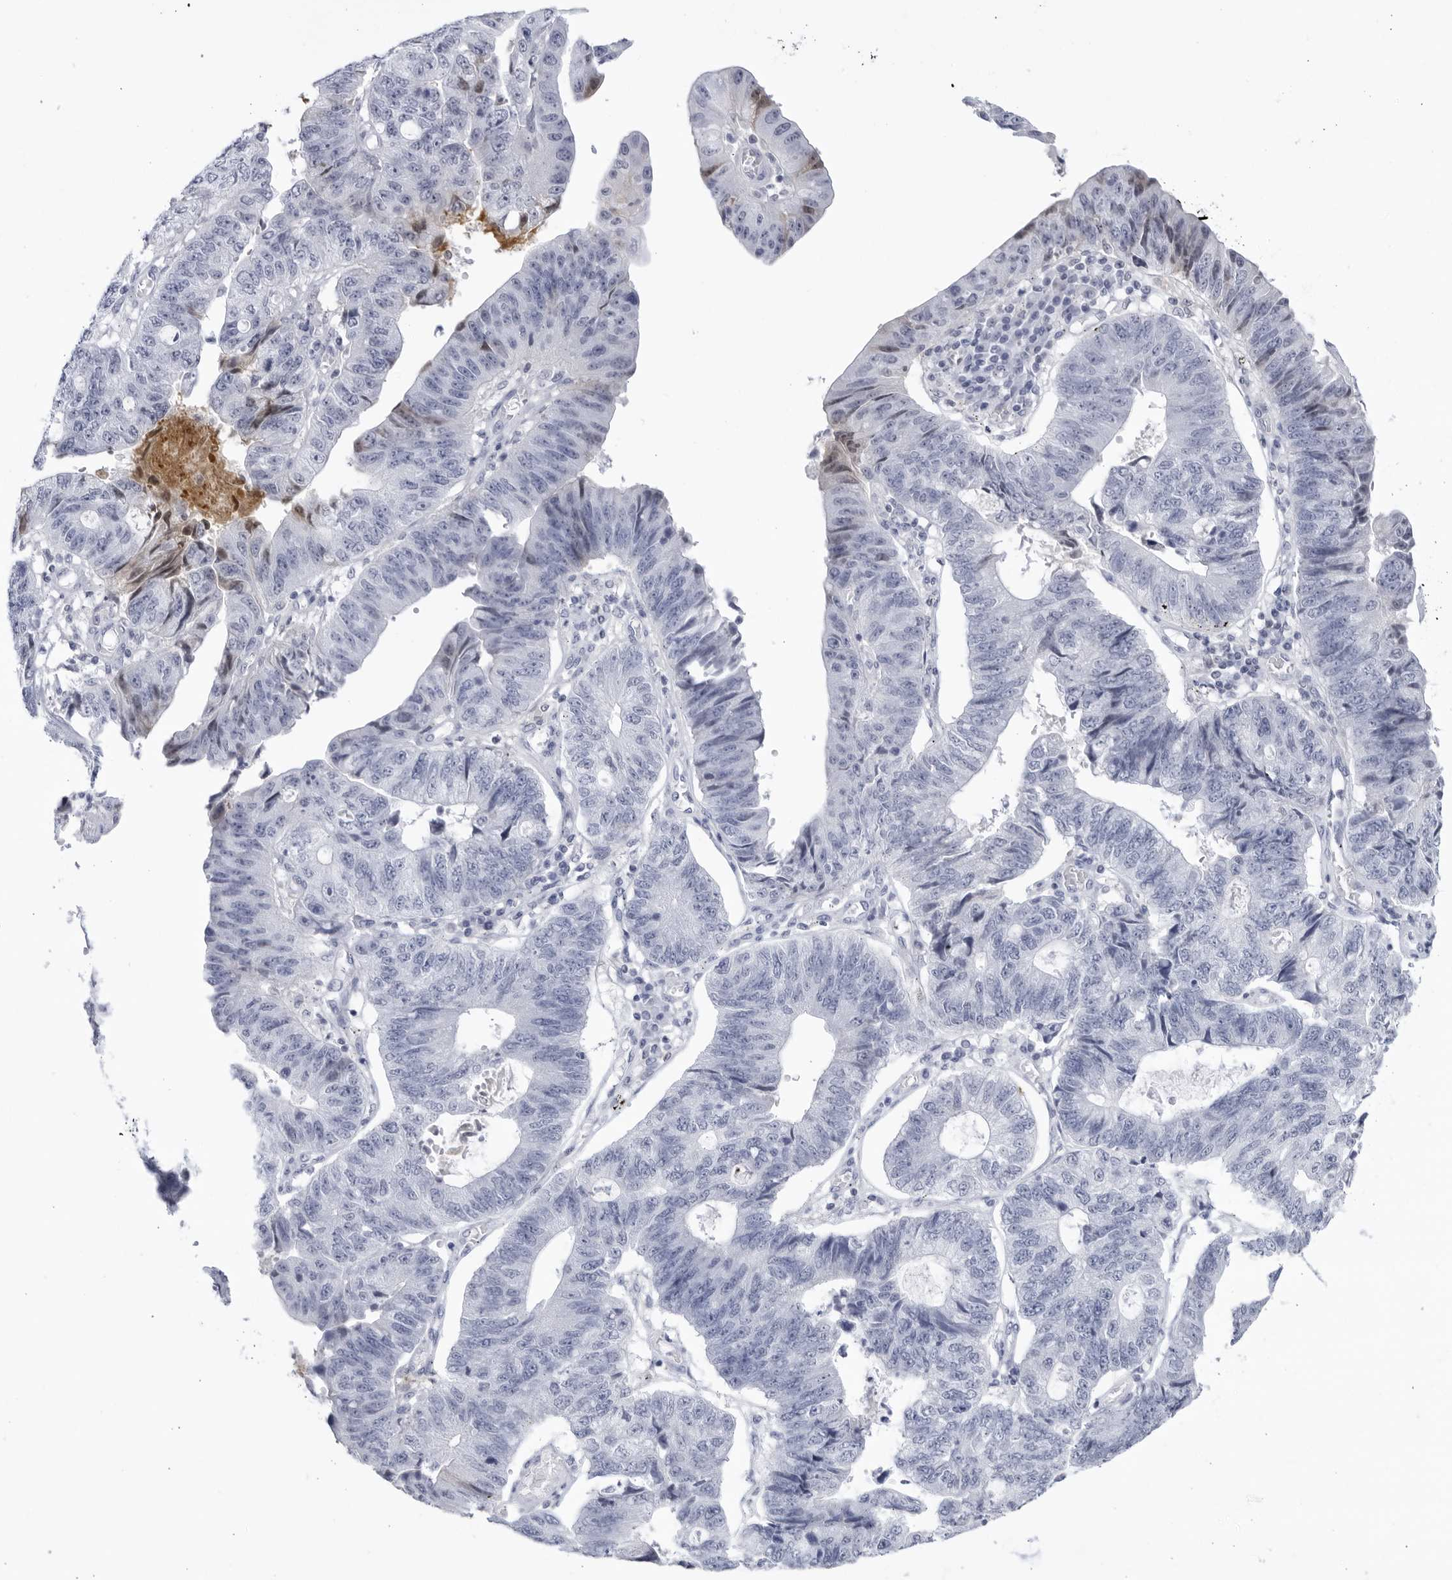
{"staining": {"intensity": "moderate", "quantity": "<25%", "location": "cytoplasmic/membranous,nuclear"}, "tissue": "stomach cancer", "cell_type": "Tumor cells", "image_type": "cancer", "snomed": [{"axis": "morphology", "description": "Adenocarcinoma, NOS"}, {"axis": "topography", "description": "Stomach"}], "caption": "Adenocarcinoma (stomach) tissue displays moderate cytoplasmic/membranous and nuclear staining in about <25% of tumor cells", "gene": "CNBD1", "patient": {"sex": "male", "age": 59}}